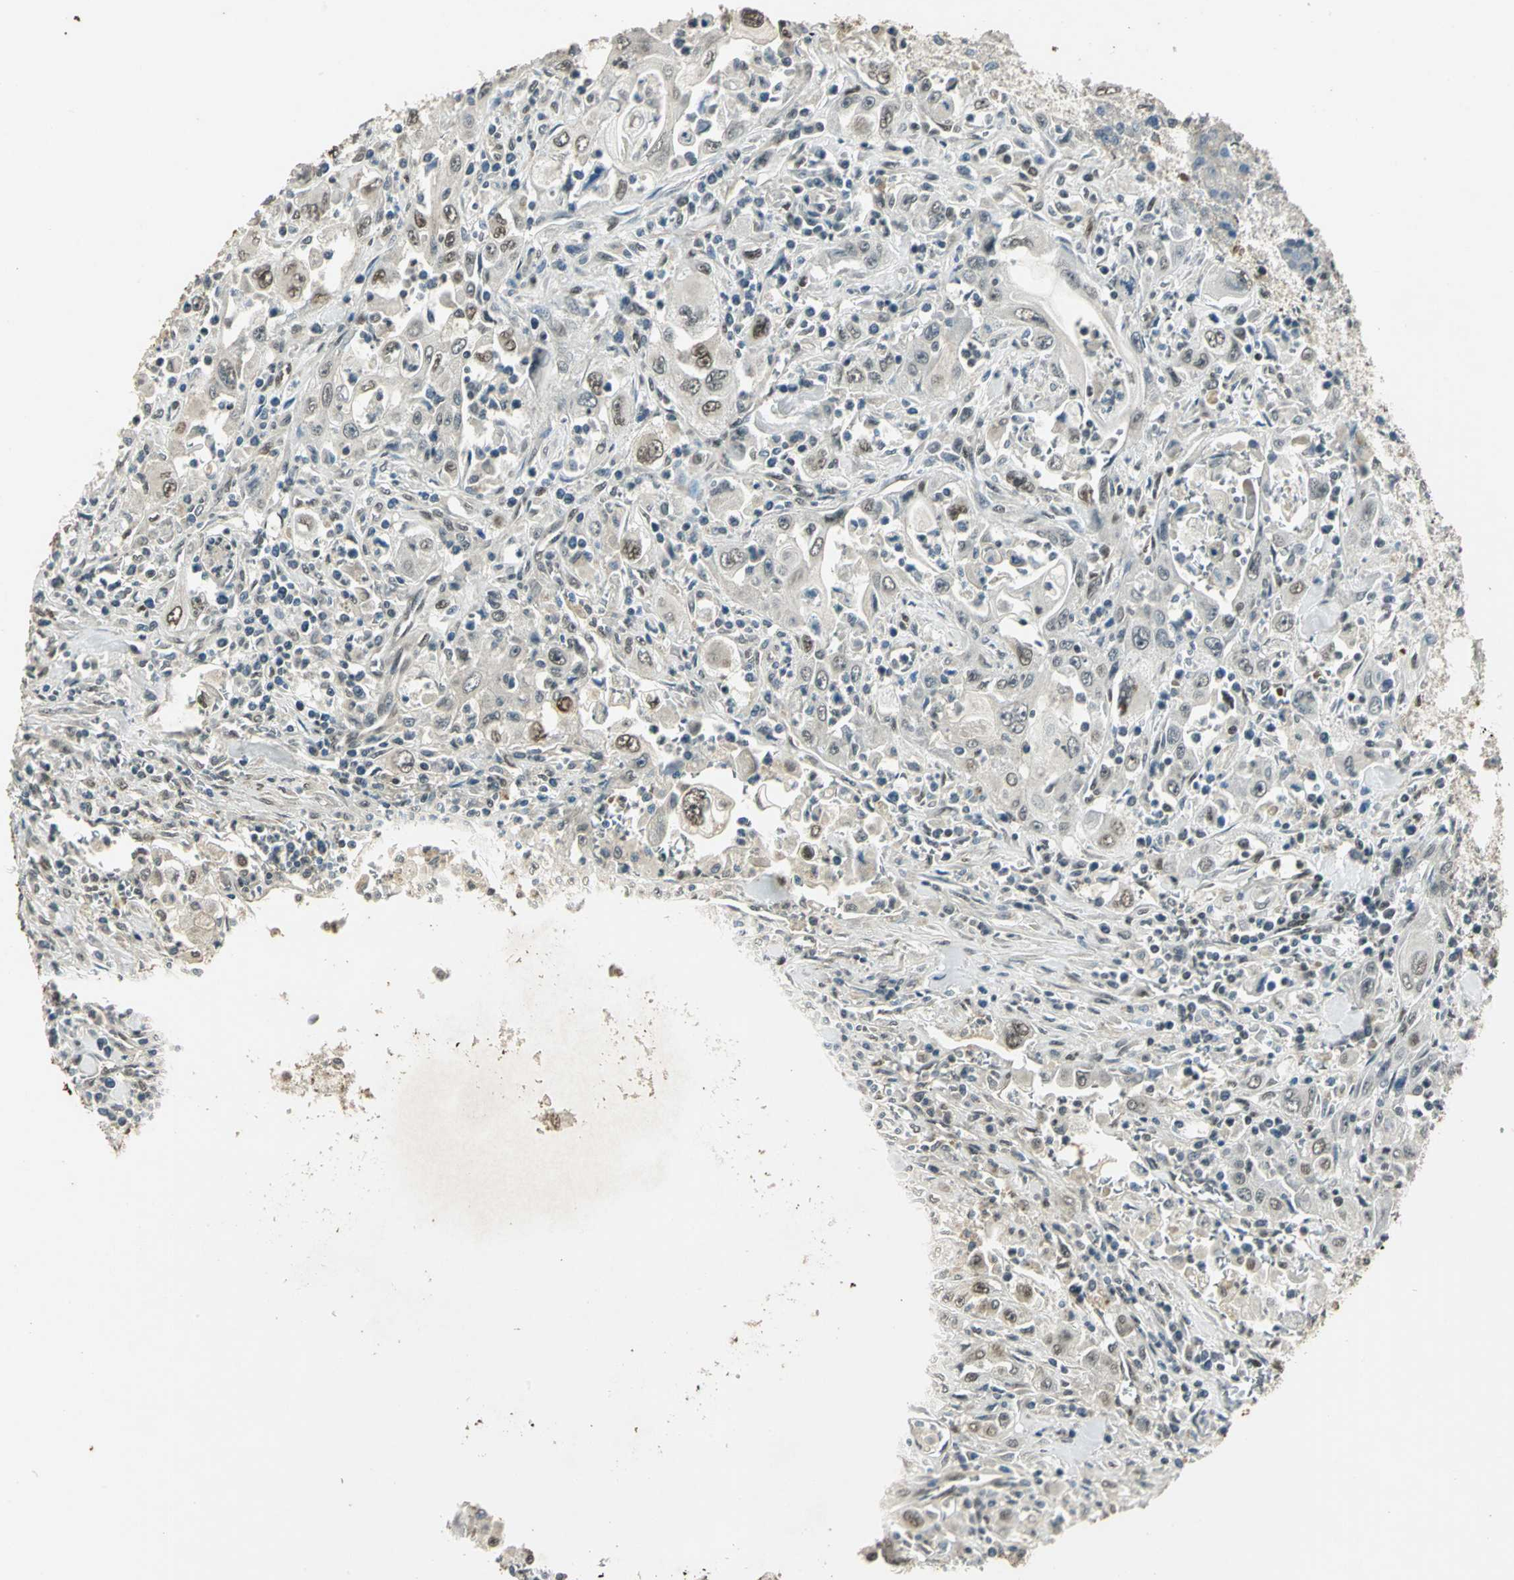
{"staining": {"intensity": "weak", "quantity": "25%-75%", "location": "nuclear"}, "tissue": "pancreatic cancer", "cell_type": "Tumor cells", "image_type": "cancer", "snomed": [{"axis": "morphology", "description": "Adenocarcinoma, NOS"}, {"axis": "topography", "description": "Pancreas"}], "caption": "Immunohistochemical staining of pancreatic cancer displays low levels of weak nuclear expression in about 25%-75% of tumor cells.", "gene": "RAD17", "patient": {"sex": "male", "age": 70}}